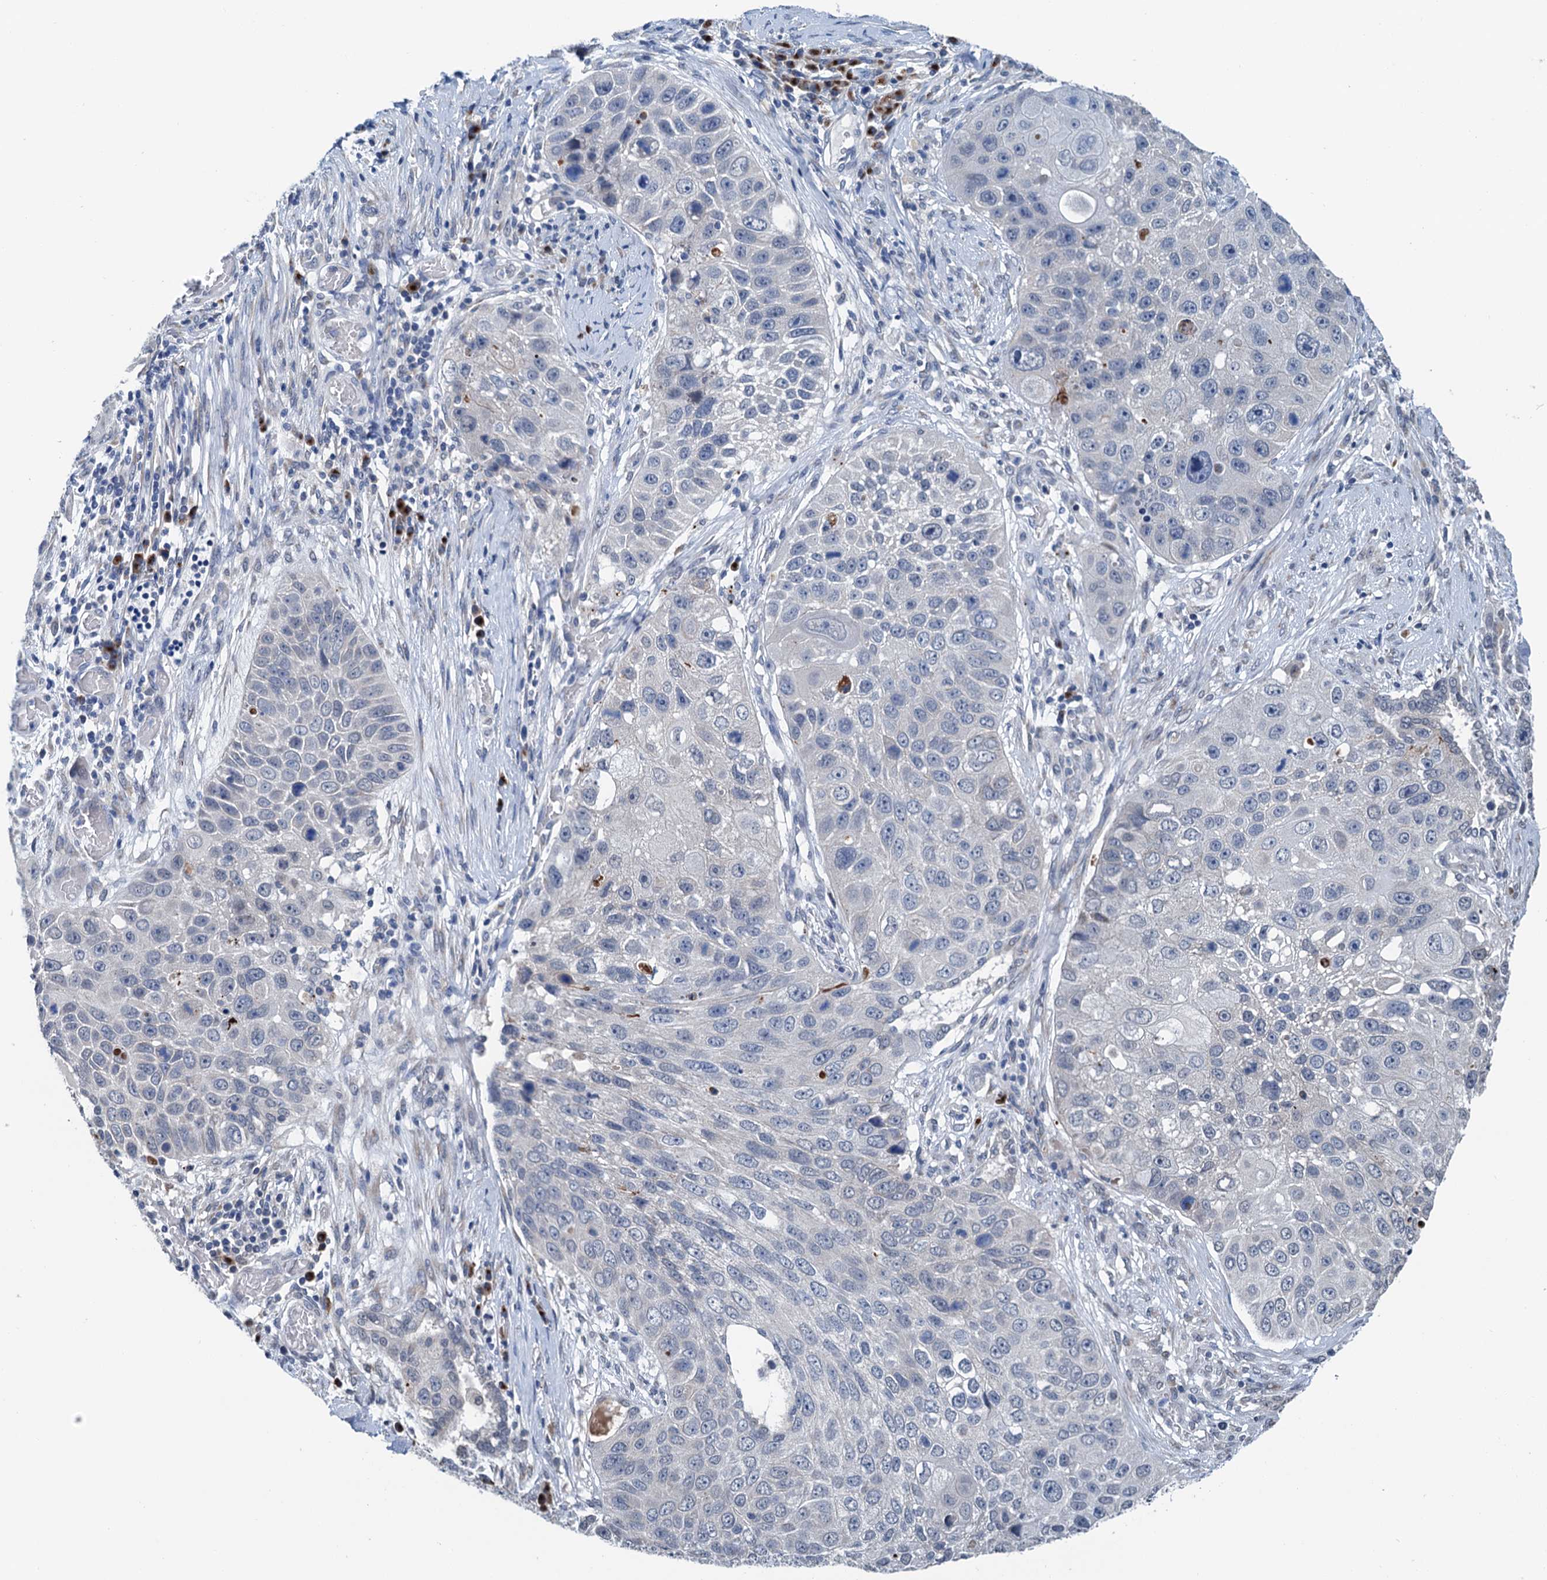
{"staining": {"intensity": "negative", "quantity": "none", "location": "none"}, "tissue": "lung cancer", "cell_type": "Tumor cells", "image_type": "cancer", "snomed": [{"axis": "morphology", "description": "Squamous cell carcinoma, NOS"}, {"axis": "topography", "description": "Lung"}], "caption": "Image shows no significant protein positivity in tumor cells of lung squamous cell carcinoma.", "gene": "SHLD1", "patient": {"sex": "male", "age": 61}}